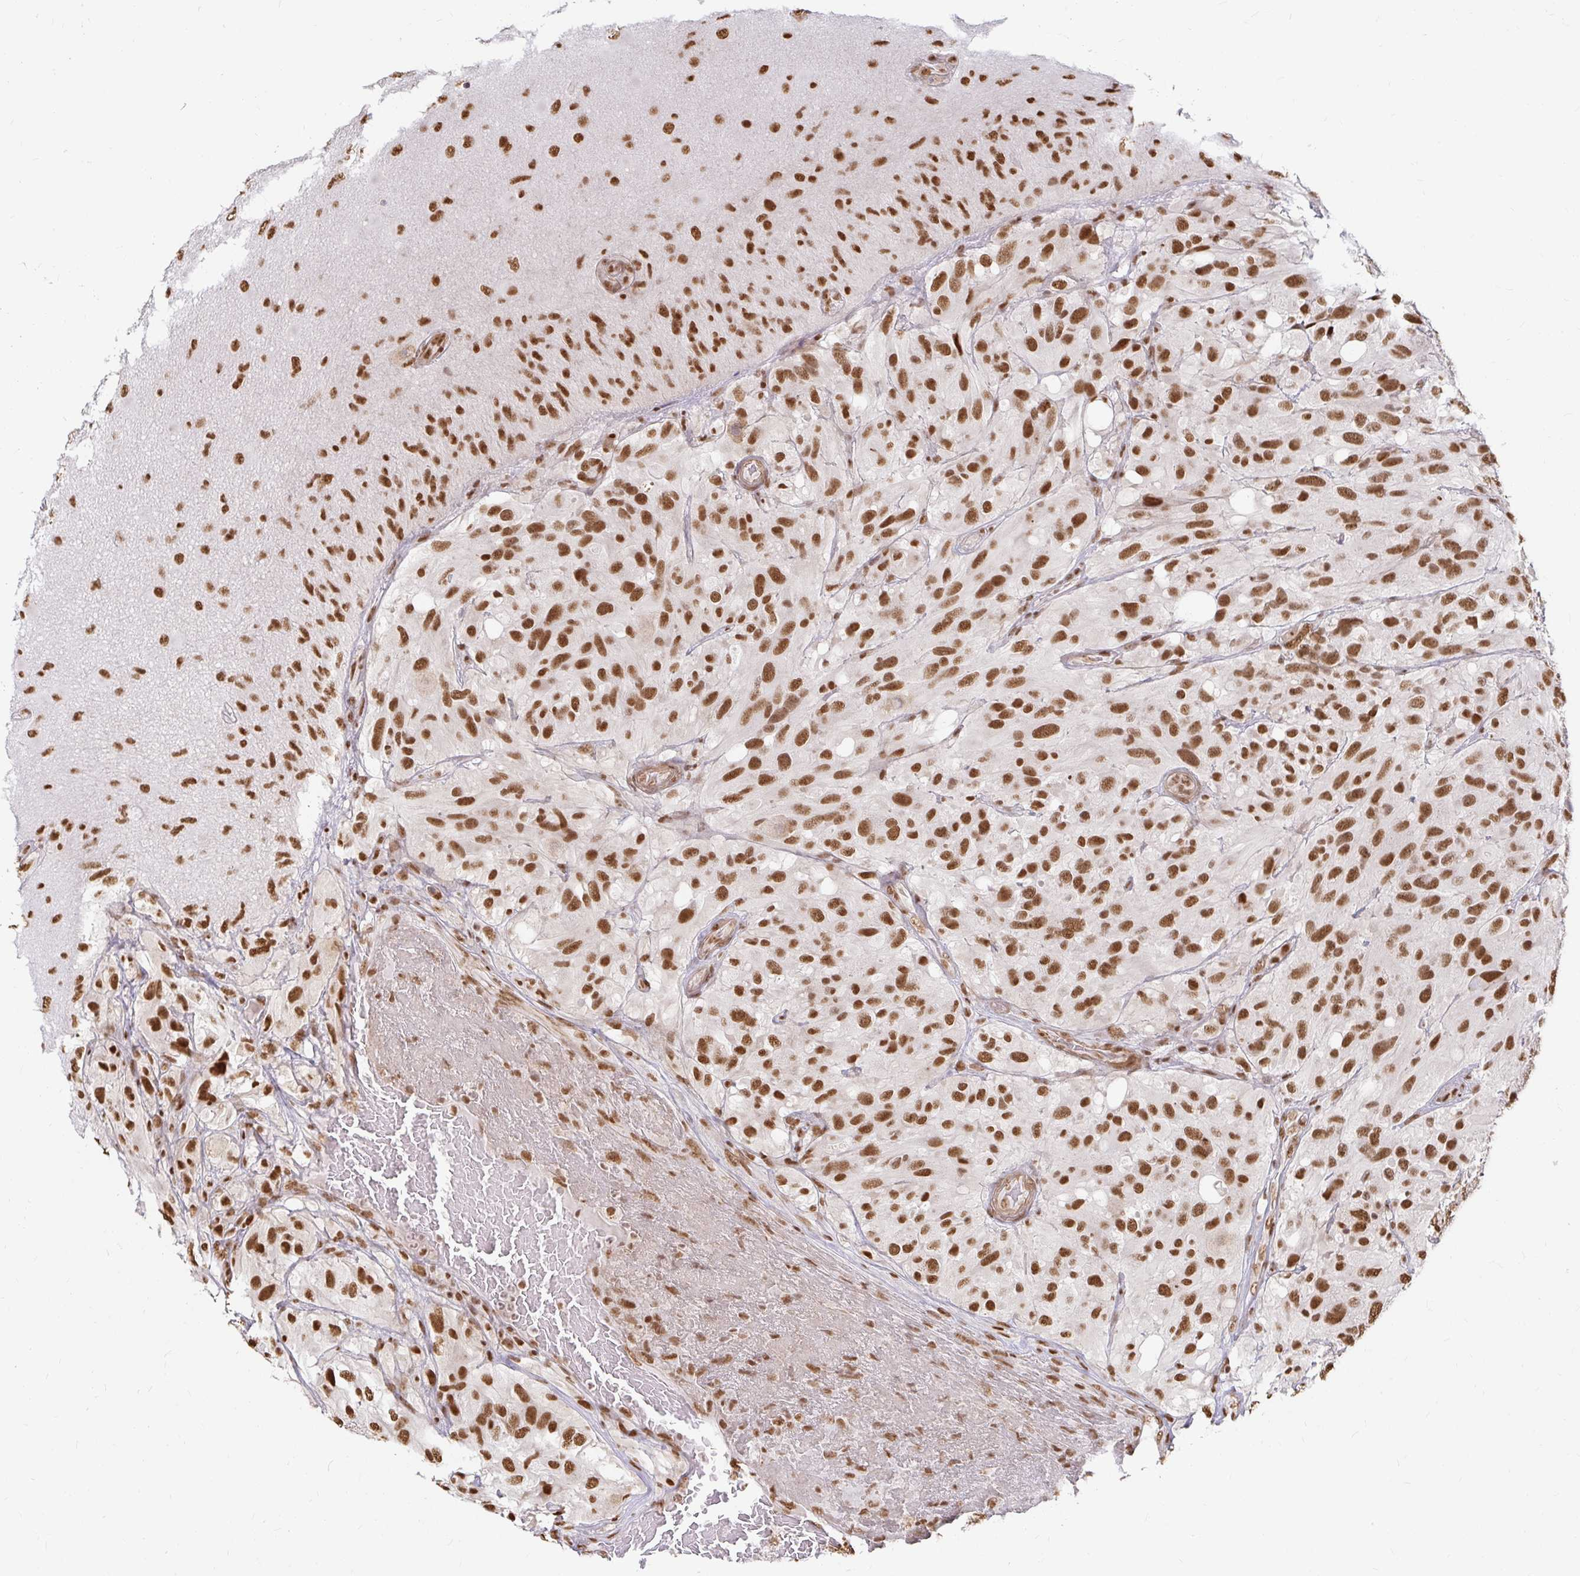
{"staining": {"intensity": "strong", "quantity": ">75%", "location": "nuclear"}, "tissue": "glioma", "cell_type": "Tumor cells", "image_type": "cancer", "snomed": [{"axis": "morphology", "description": "Glioma, malignant, High grade"}, {"axis": "topography", "description": "Brain"}], "caption": "Immunohistochemical staining of human glioma reveals high levels of strong nuclear protein positivity in about >75% of tumor cells. (brown staining indicates protein expression, while blue staining denotes nuclei).", "gene": "HNRNPU", "patient": {"sex": "male", "age": 53}}